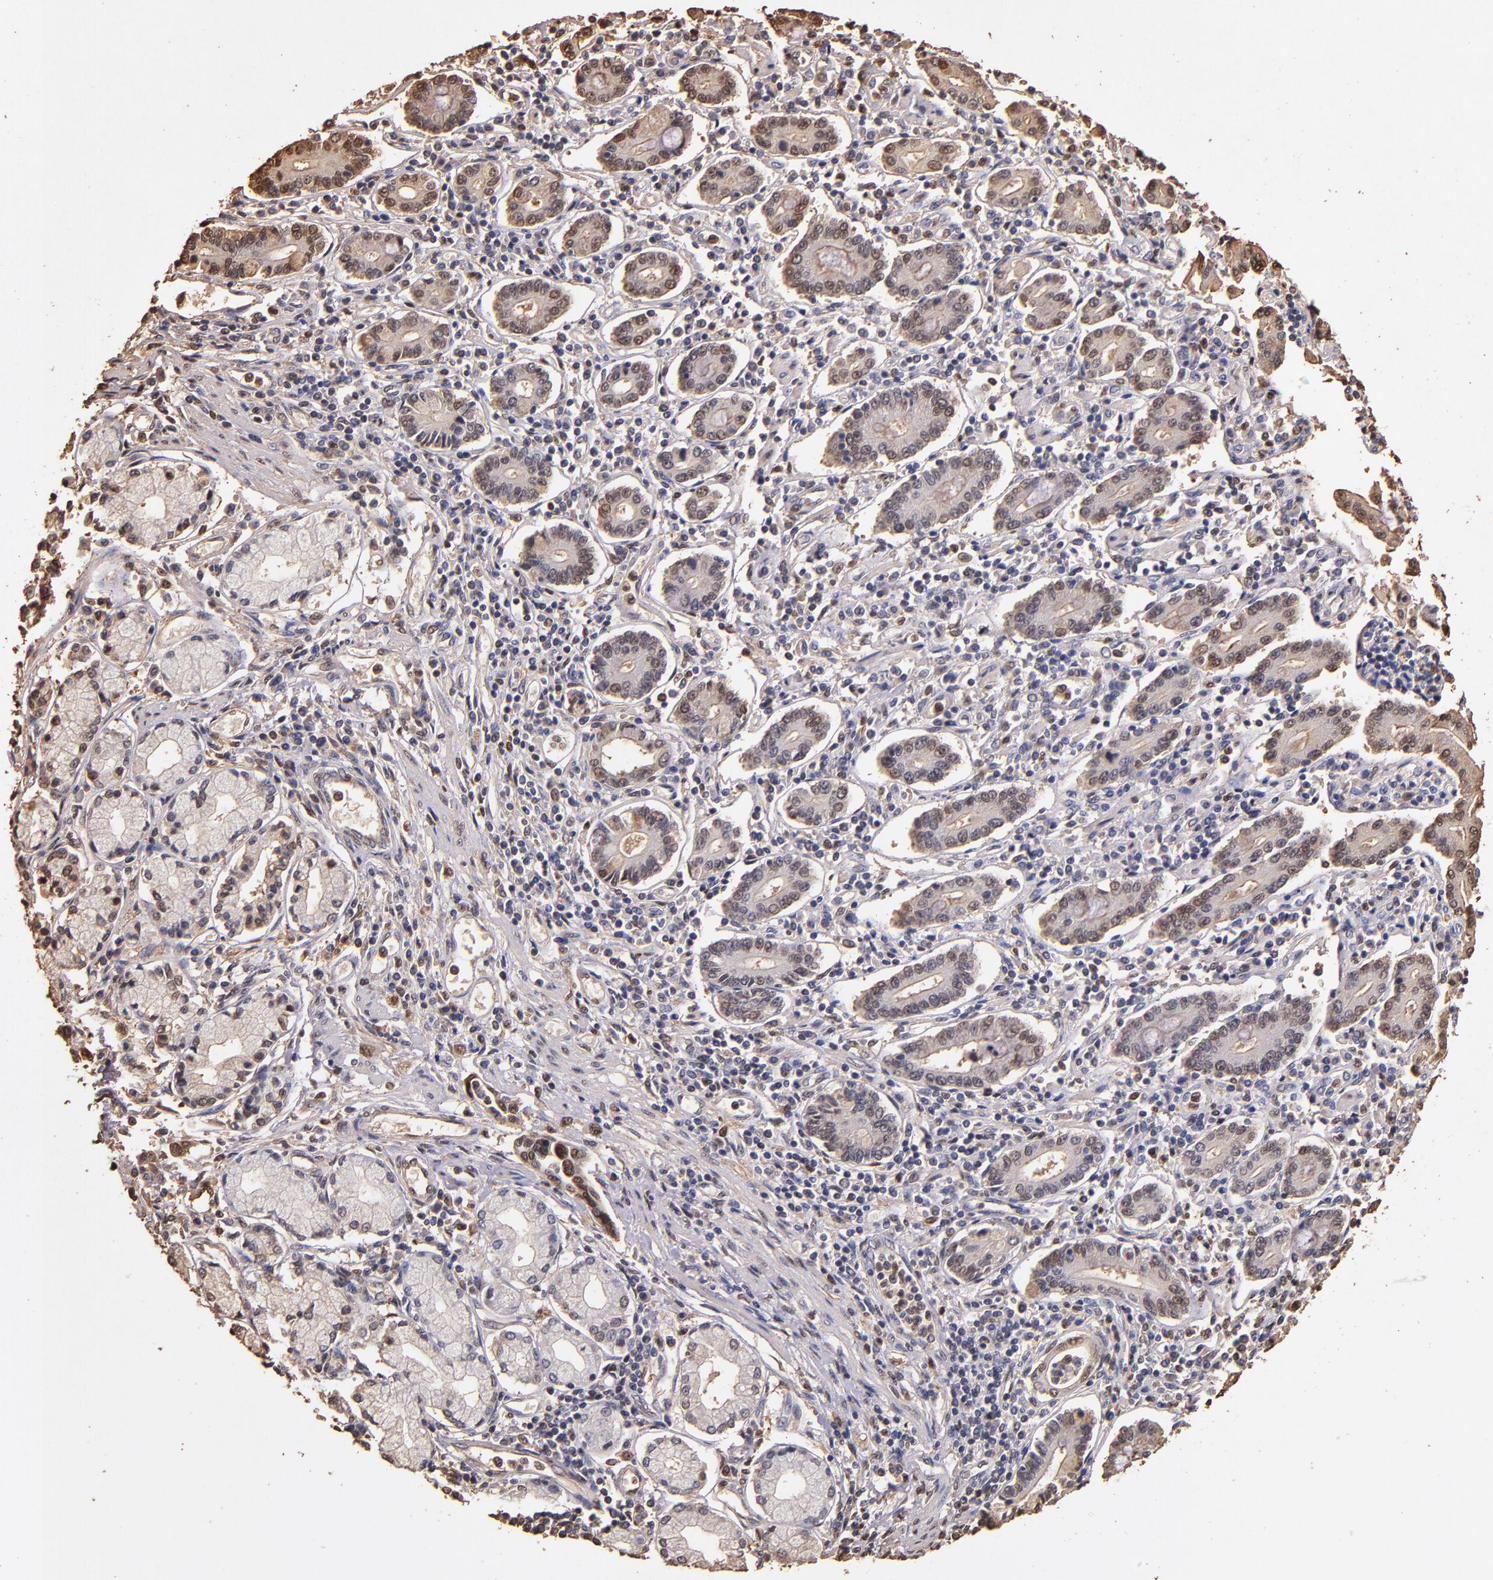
{"staining": {"intensity": "moderate", "quantity": ">75%", "location": "cytoplasmic/membranous,nuclear"}, "tissue": "pancreatic cancer", "cell_type": "Tumor cells", "image_type": "cancer", "snomed": [{"axis": "morphology", "description": "Adenocarcinoma, NOS"}, {"axis": "topography", "description": "Pancreas"}], "caption": "Immunohistochemistry (IHC) staining of adenocarcinoma (pancreatic), which reveals medium levels of moderate cytoplasmic/membranous and nuclear expression in about >75% of tumor cells indicating moderate cytoplasmic/membranous and nuclear protein staining. The staining was performed using DAB (3,3'-diaminobenzidine) (brown) for protein detection and nuclei were counterstained in hematoxylin (blue).", "gene": "S100A6", "patient": {"sex": "female", "age": 57}}